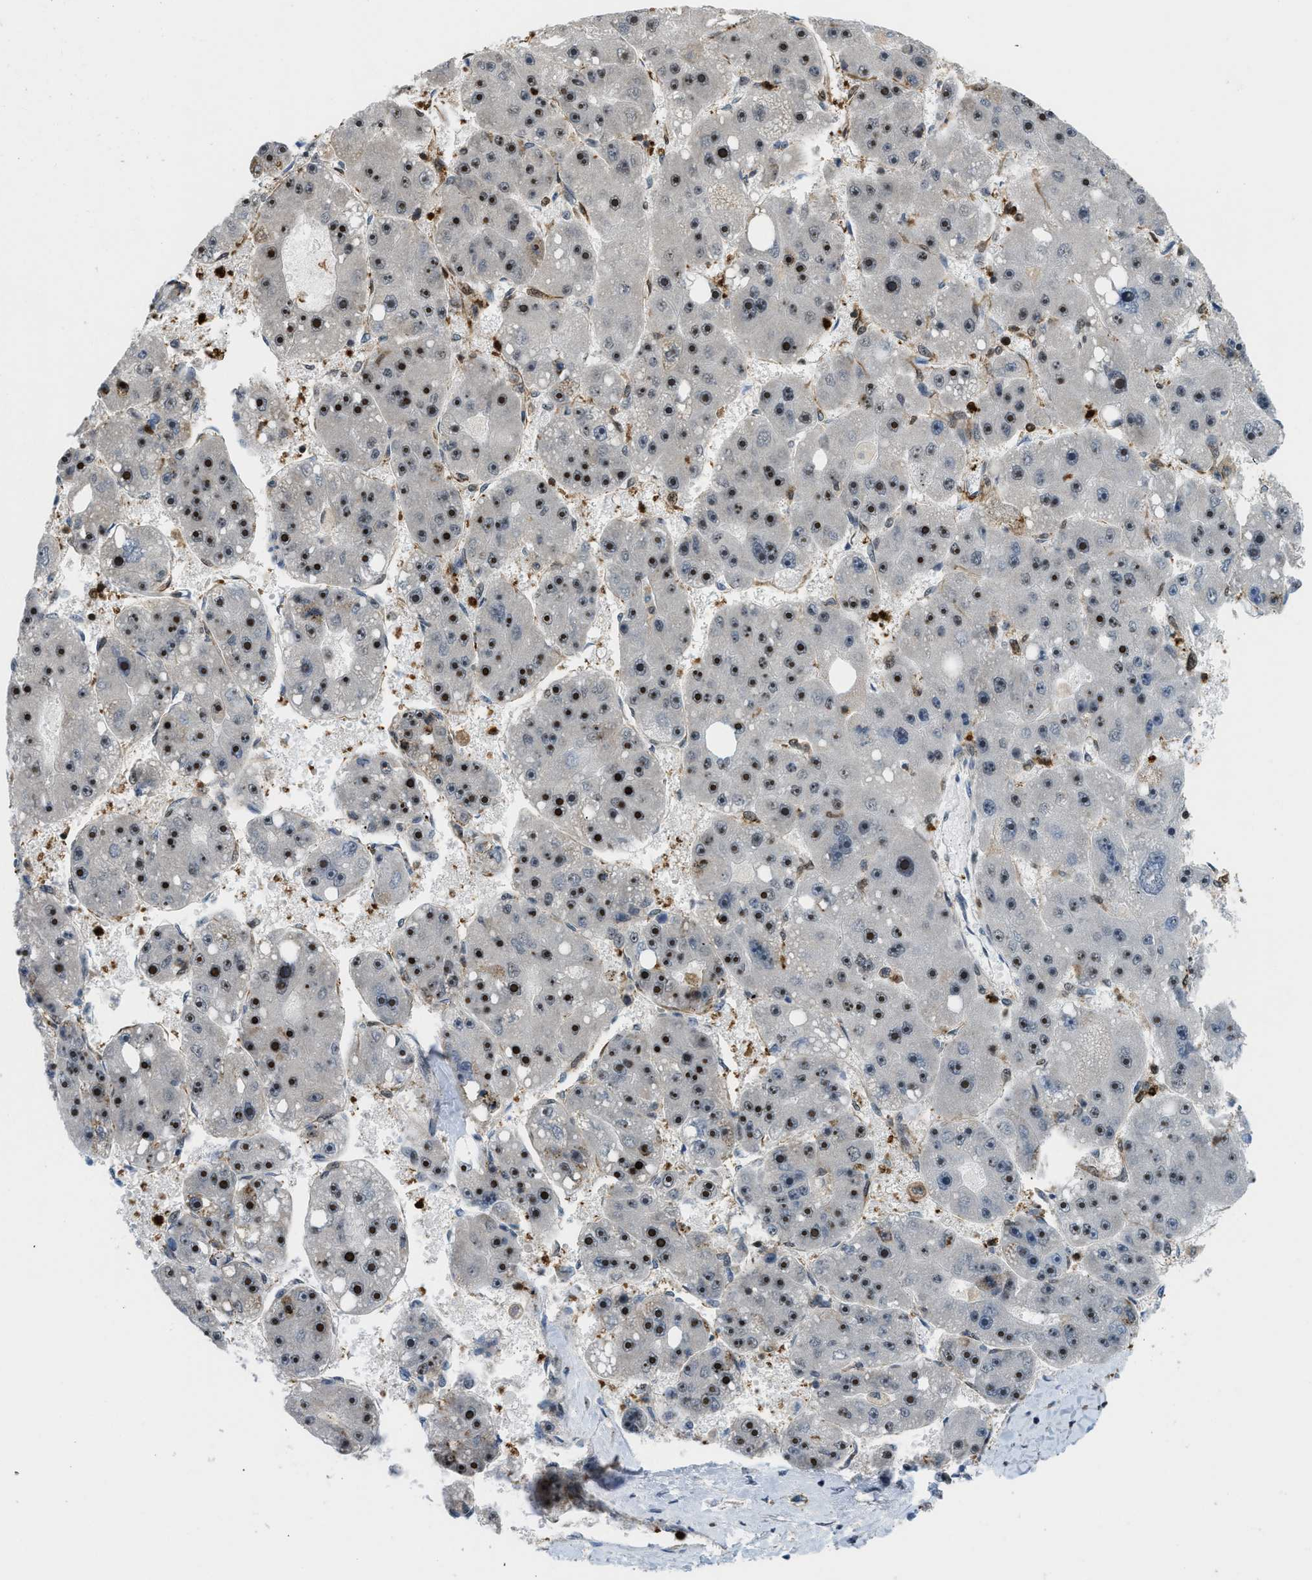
{"staining": {"intensity": "strong", "quantity": ">75%", "location": "nuclear"}, "tissue": "liver cancer", "cell_type": "Tumor cells", "image_type": "cancer", "snomed": [{"axis": "morphology", "description": "Carcinoma, Hepatocellular, NOS"}, {"axis": "topography", "description": "Liver"}], "caption": "Liver cancer stained with a protein marker displays strong staining in tumor cells.", "gene": "E2F1", "patient": {"sex": "female", "age": 61}}